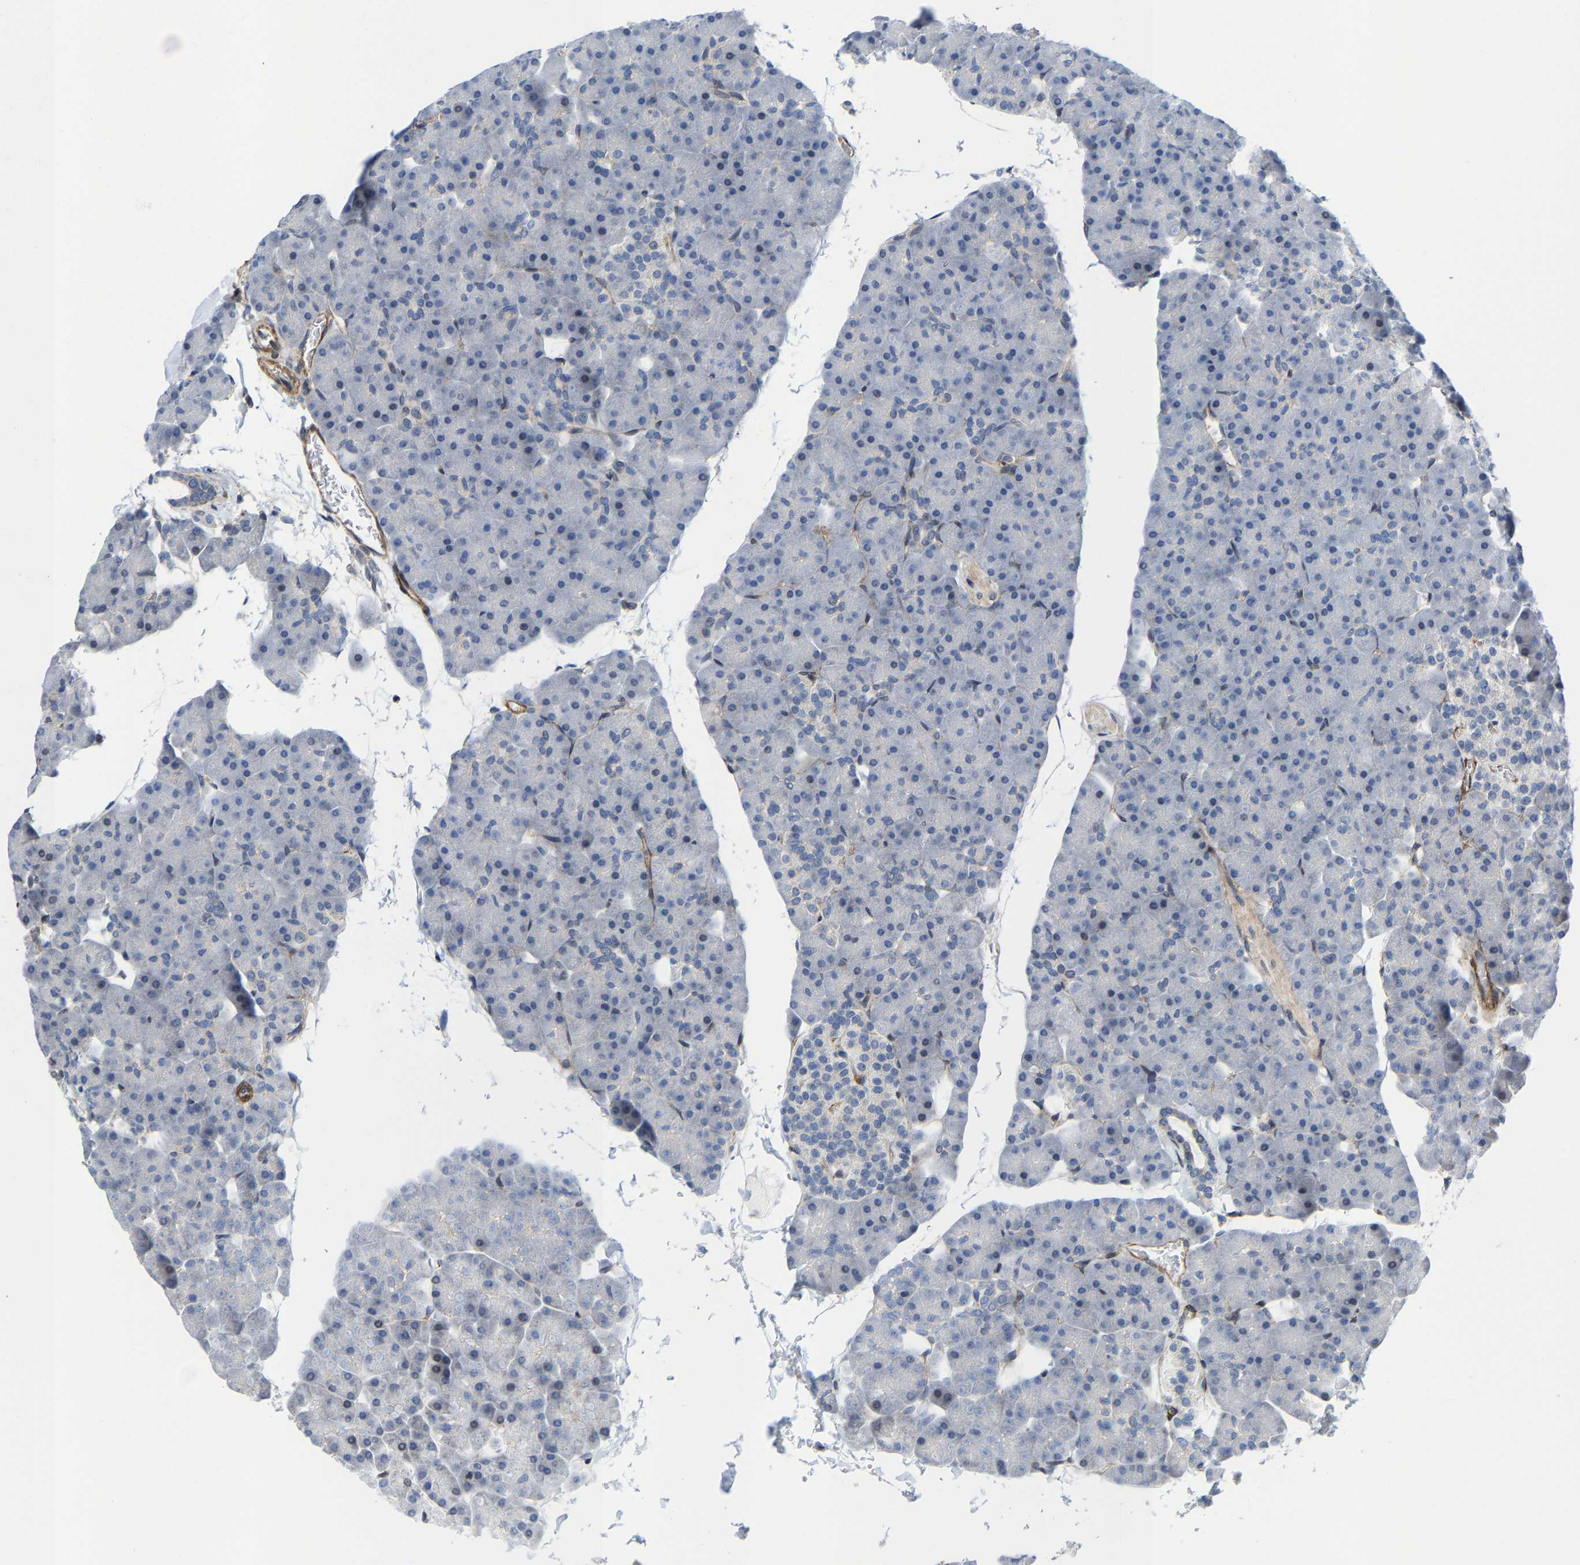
{"staining": {"intensity": "weak", "quantity": "<25%", "location": "cytoplasmic/membranous"}, "tissue": "pancreas", "cell_type": "Exocrine glandular cells", "image_type": "normal", "snomed": [{"axis": "morphology", "description": "Normal tissue, NOS"}, {"axis": "topography", "description": "Pancreas"}], "caption": "Pancreas stained for a protein using immunohistochemistry (IHC) exhibits no expression exocrine glandular cells.", "gene": "TGFB1I1", "patient": {"sex": "male", "age": 35}}